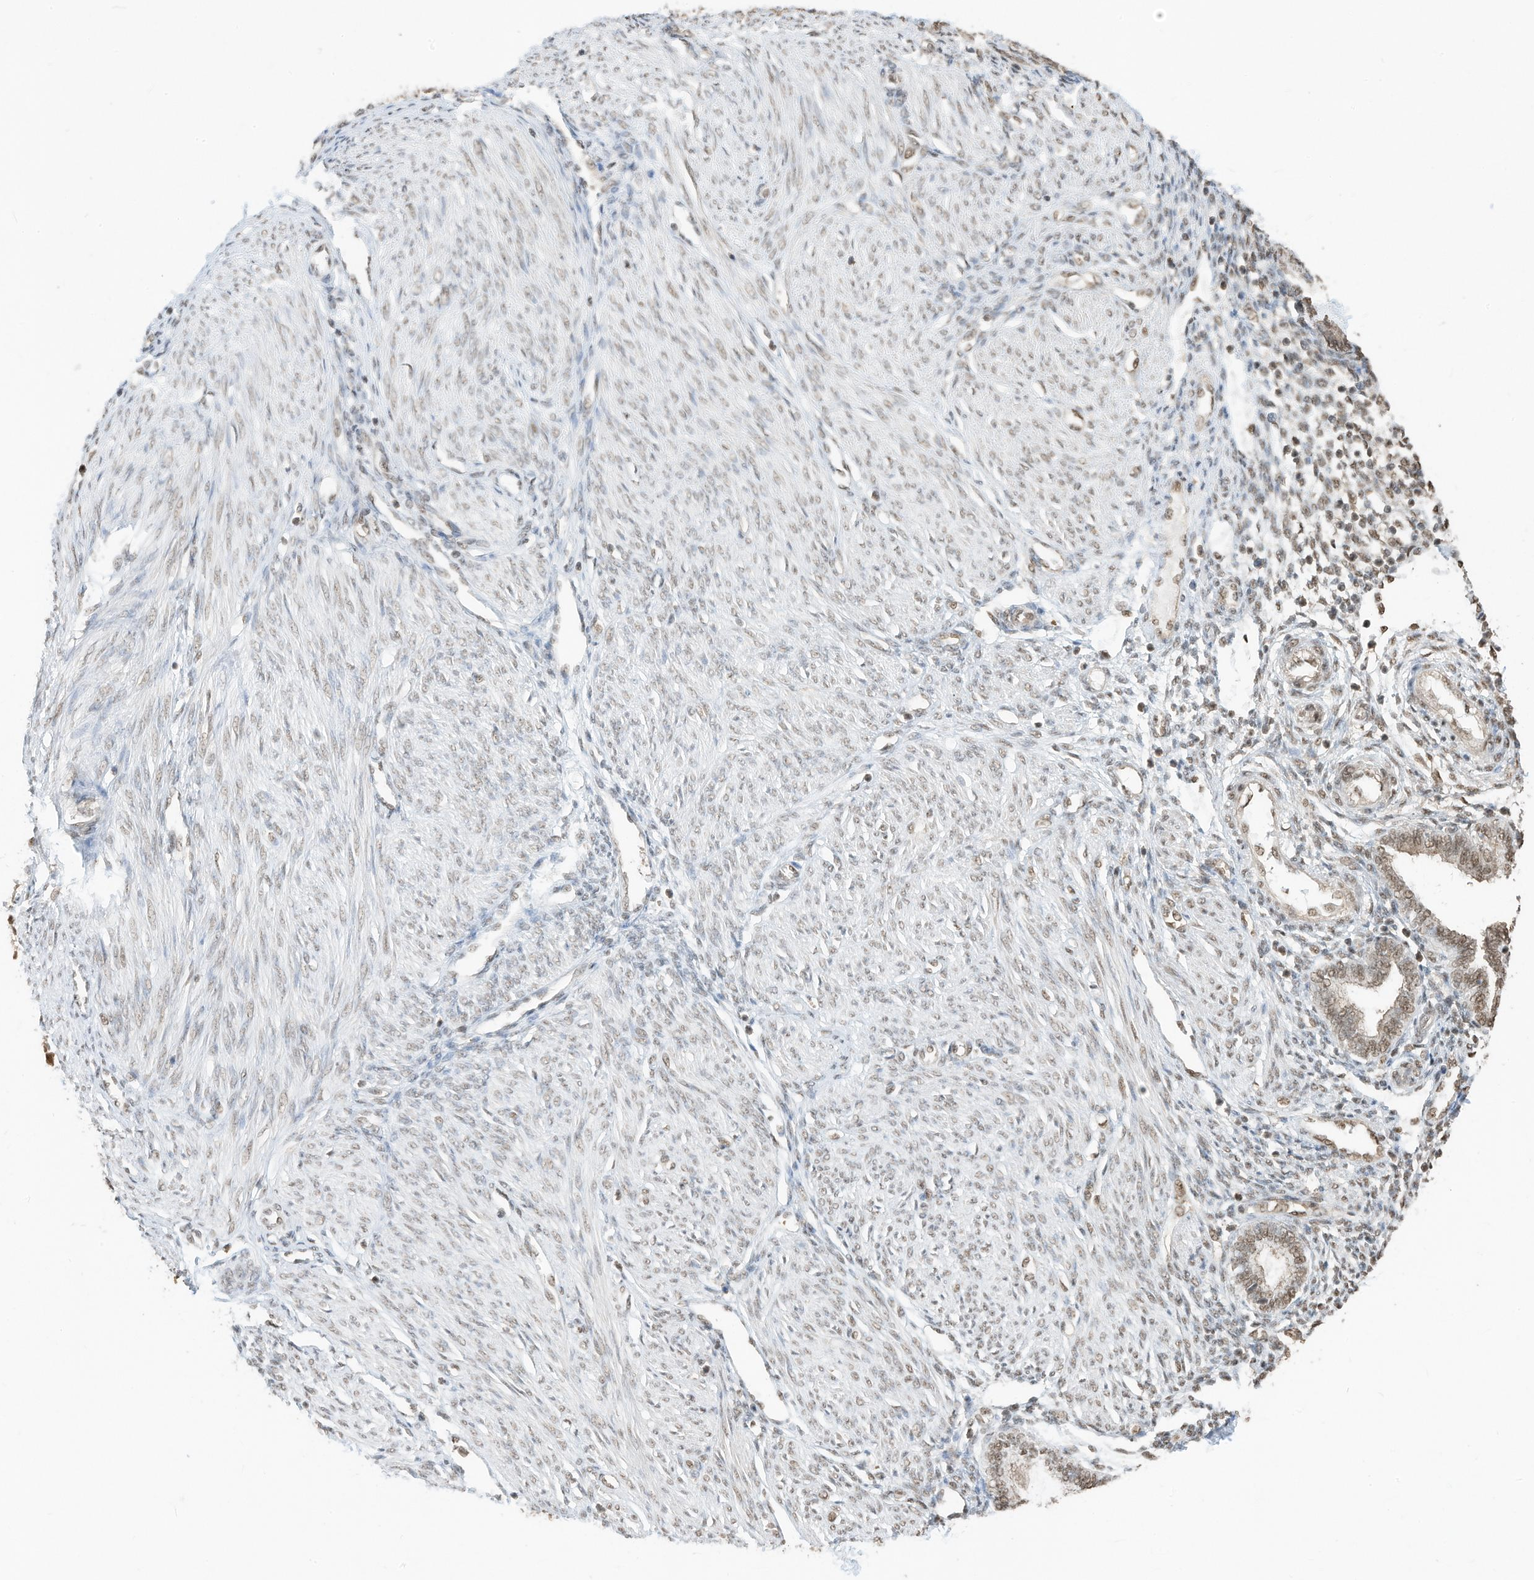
{"staining": {"intensity": "moderate", "quantity": ">75%", "location": "nuclear"}, "tissue": "endometrium", "cell_type": "Cells in endometrial stroma", "image_type": "normal", "snomed": [{"axis": "morphology", "description": "Normal tissue, NOS"}, {"axis": "topography", "description": "Endometrium"}], "caption": "Cells in endometrial stroma display moderate nuclear expression in about >75% of cells in normal endometrium. (DAB (3,3'-diaminobenzidine) = brown stain, brightfield microscopy at high magnification).", "gene": "ZNF195", "patient": {"sex": "female", "age": 53}}